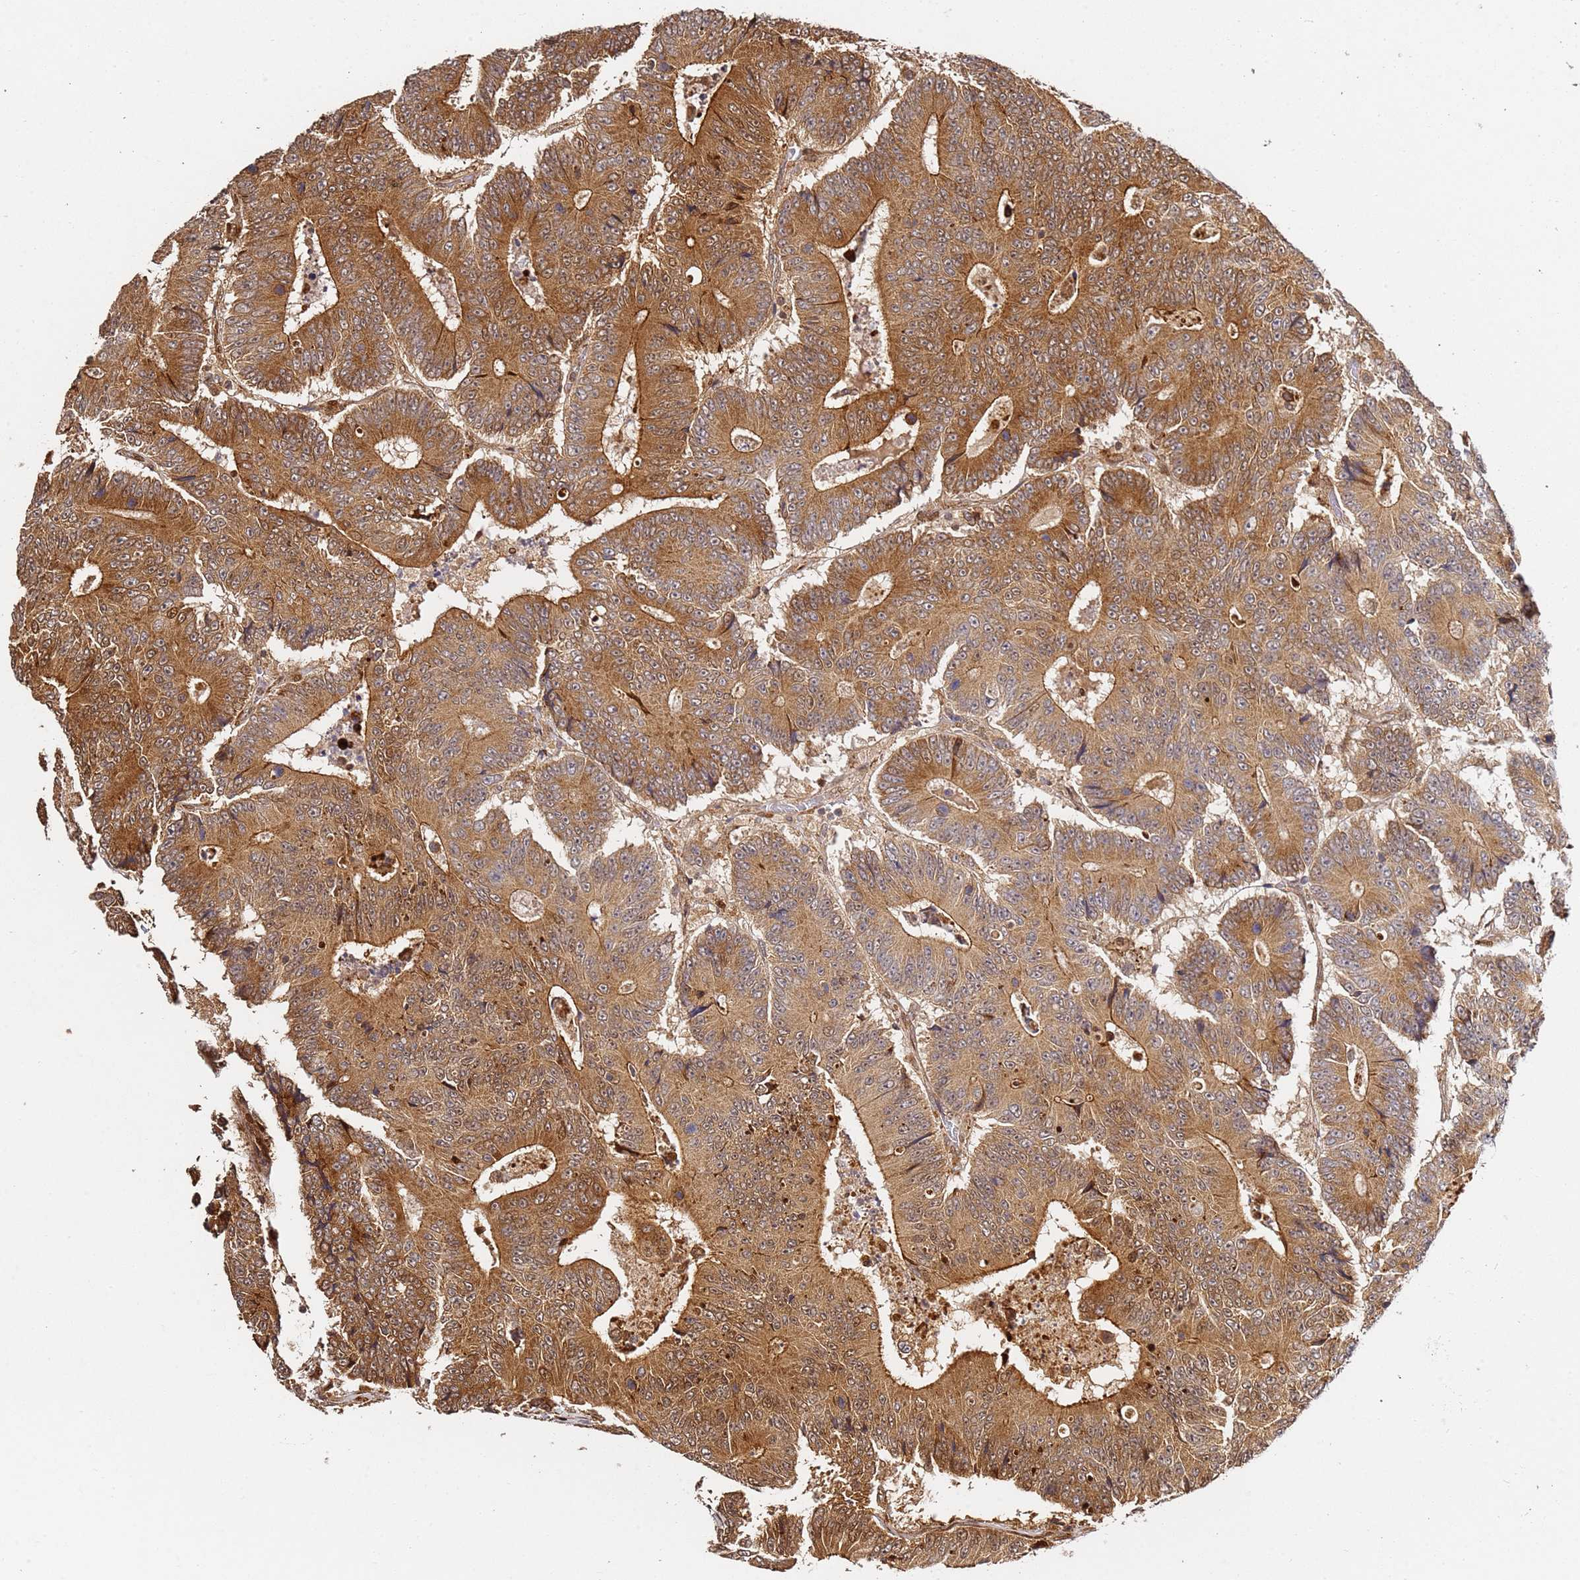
{"staining": {"intensity": "moderate", "quantity": ">75%", "location": "cytoplasmic/membranous,nuclear"}, "tissue": "colorectal cancer", "cell_type": "Tumor cells", "image_type": "cancer", "snomed": [{"axis": "morphology", "description": "Adenocarcinoma, NOS"}, {"axis": "topography", "description": "Colon"}], "caption": "Adenocarcinoma (colorectal) was stained to show a protein in brown. There is medium levels of moderate cytoplasmic/membranous and nuclear expression in approximately >75% of tumor cells.", "gene": "SMOX", "patient": {"sex": "male", "age": 83}}